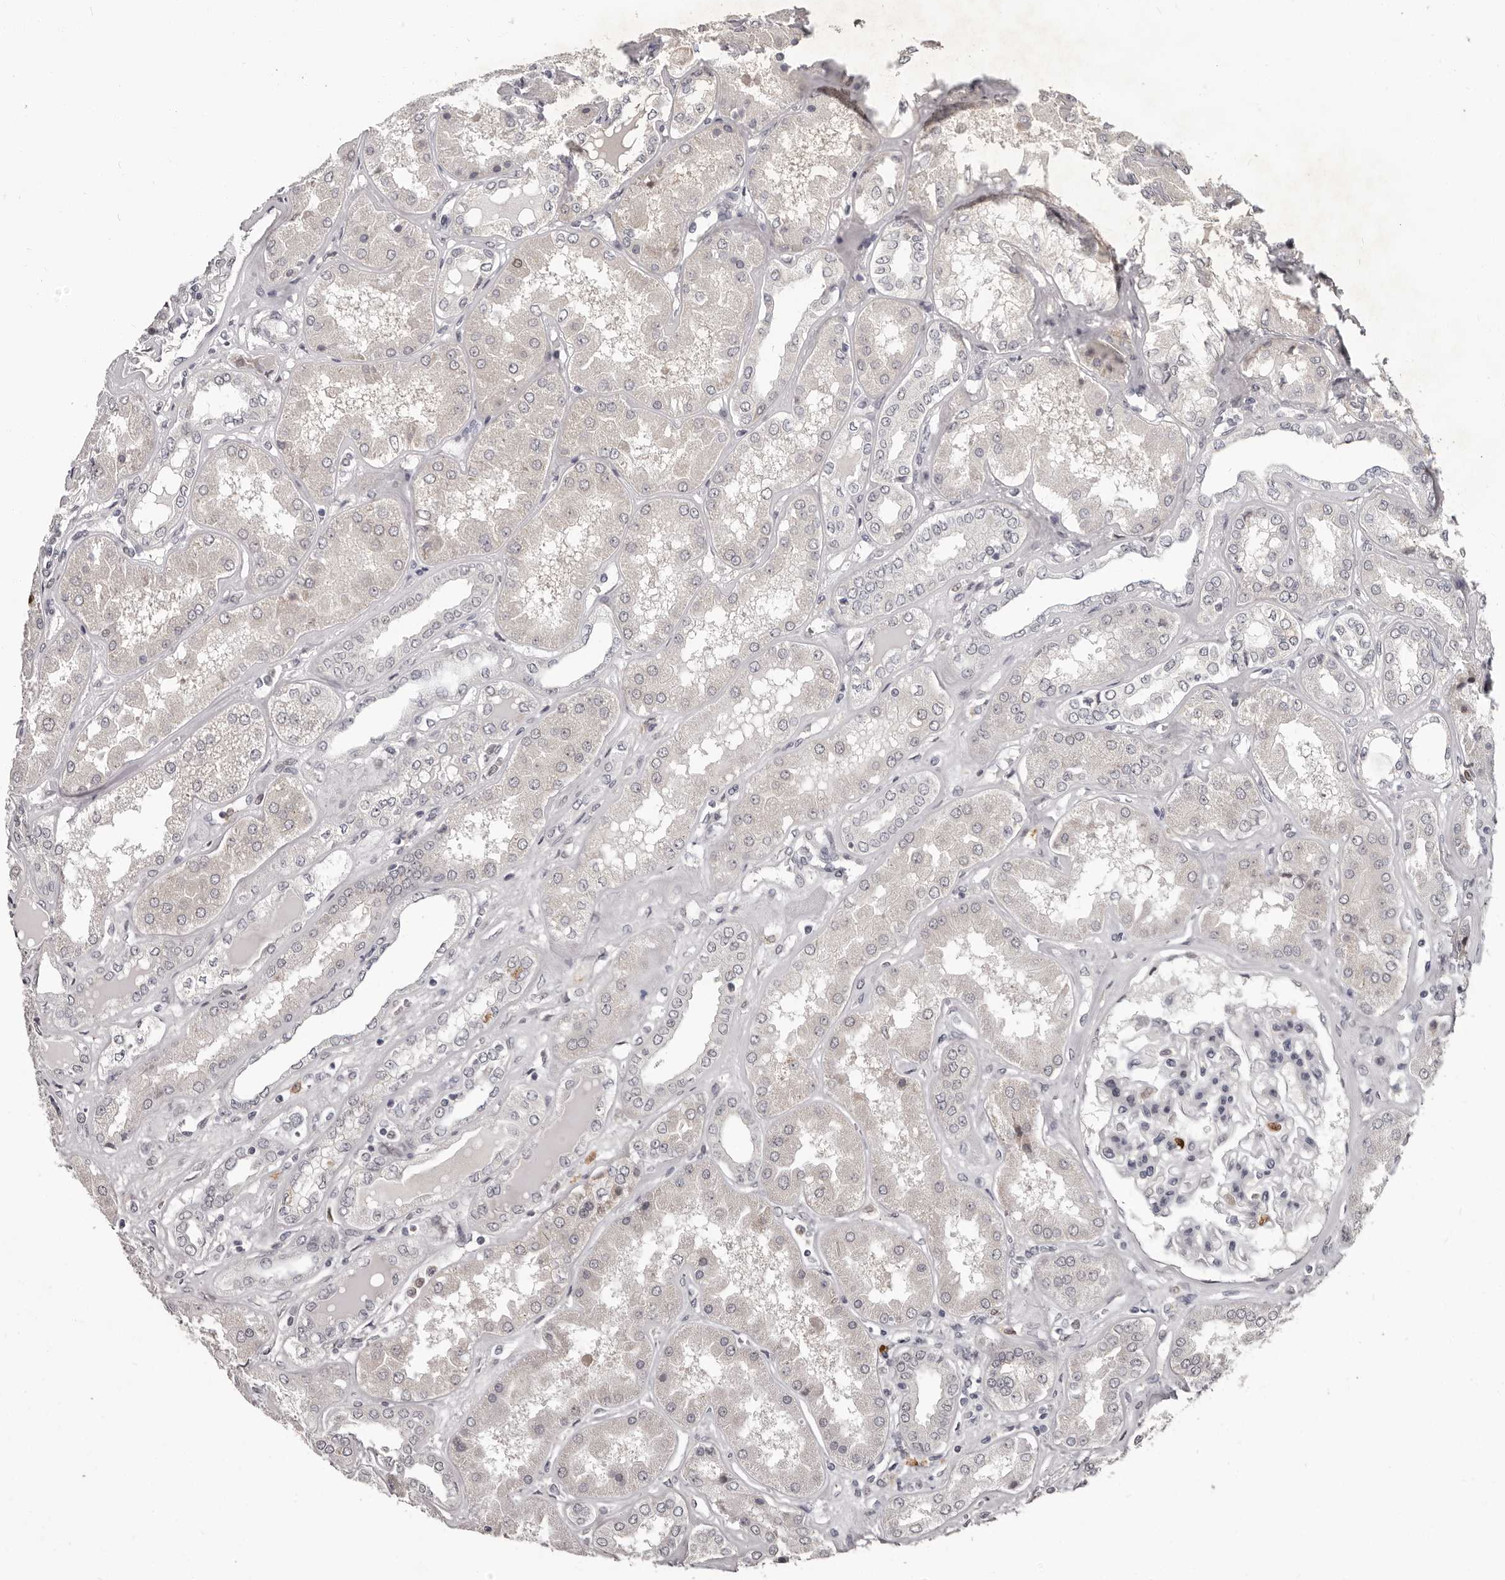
{"staining": {"intensity": "negative", "quantity": "none", "location": "none"}, "tissue": "kidney", "cell_type": "Cells in glomeruli", "image_type": "normal", "snomed": [{"axis": "morphology", "description": "Normal tissue, NOS"}, {"axis": "topography", "description": "Kidney"}], "caption": "Cells in glomeruli are negative for brown protein staining in unremarkable kidney. The staining is performed using DAB brown chromogen with nuclei counter-stained in using hematoxylin.", "gene": "GPR157", "patient": {"sex": "female", "age": 56}}